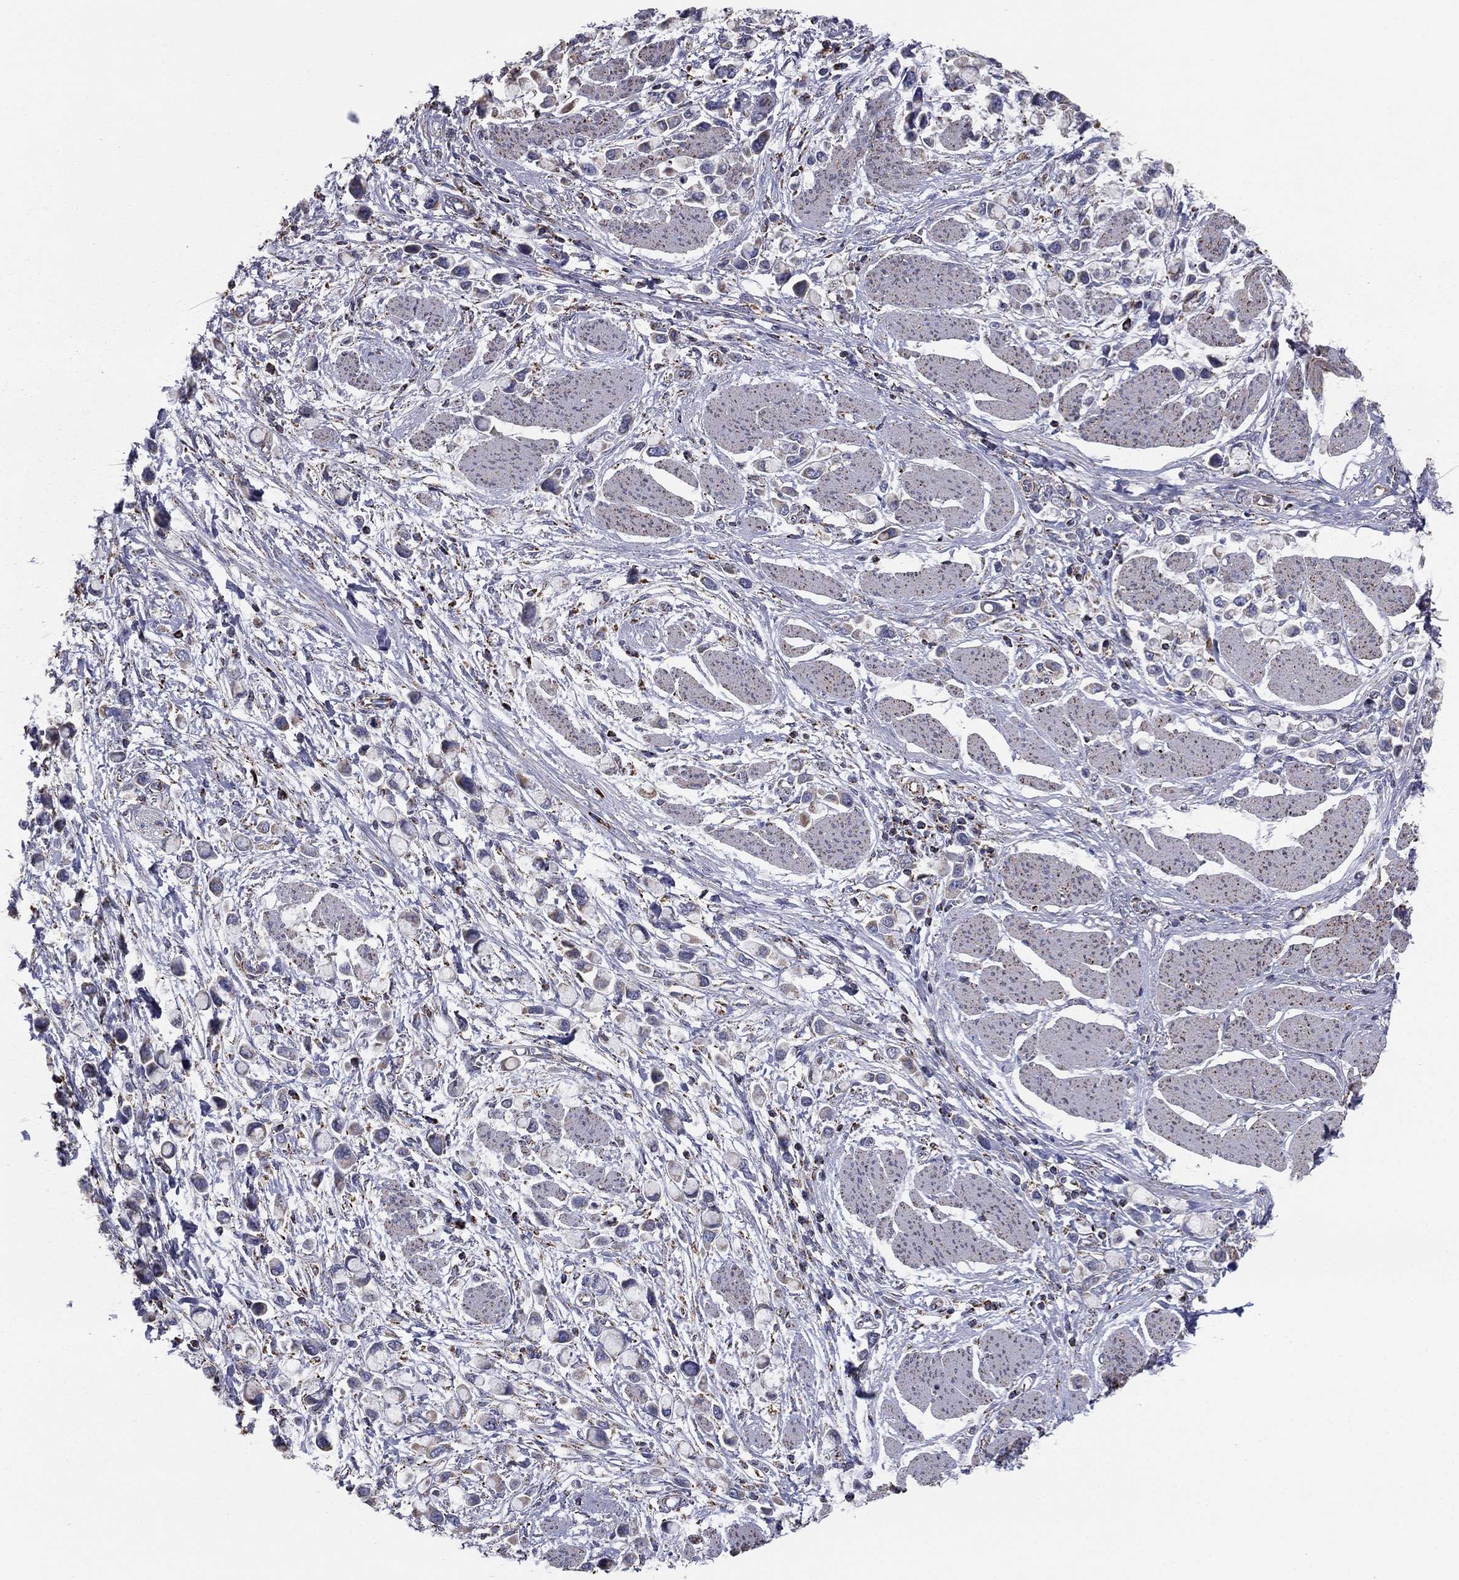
{"staining": {"intensity": "negative", "quantity": "none", "location": "none"}, "tissue": "stomach cancer", "cell_type": "Tumor cells", "image_type": "cancer", "snomed": [{"axis": "morphology", "description": "Adenocarcinoma, NOS"}, {"axis": "topography", "description": "Stomach"}], "caption": "Immunohistochemical staining of human stomach cancer (adenocarcinoma) reveals no significant staining in tumor cells.", "gene": "NDUFV1", "patient": {"sex": "female", "age": 81}}